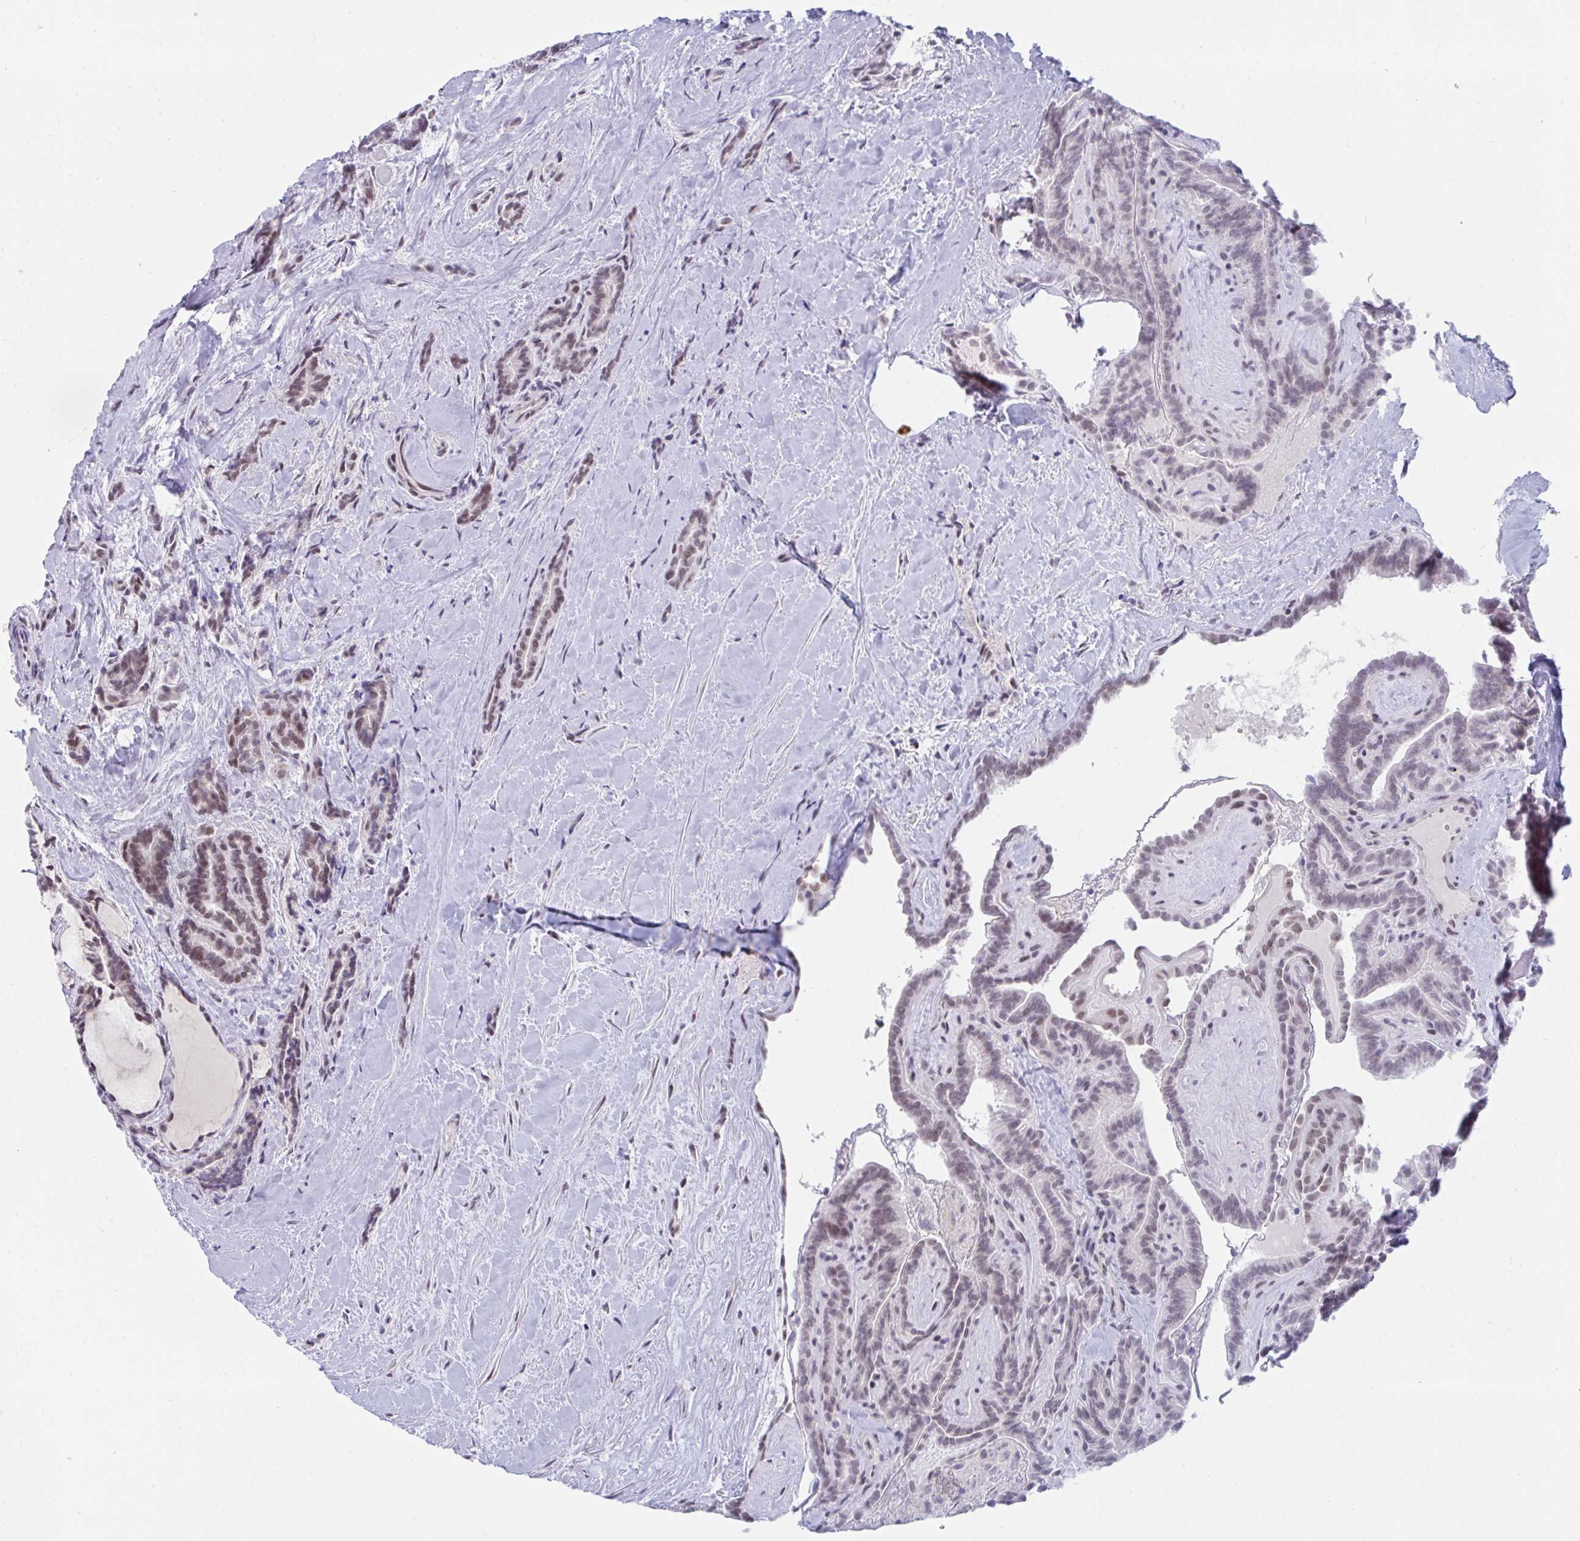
{"staining": {"intensity": "weak", "quantity": "<25%", "location": "nuclear"}, "tissue": "thyroid cancer", "cell_type": "Tumor cells", "image_type": "cancer", "snomed": [{"axis": "morphology", "description": "Papillary adenocarcinoma, NOS"}, {"axis": "topography", "description": "Thyroid gland"}], "caption": "DAB (3,3'-diaminobenzidine) immunohistochemical staining of human thyroid papillary adenocarcinoma demonstrates no significant staining in tumor cells.", "gene": "PRR14", "patient": {"sex": "female", "age": 21}}